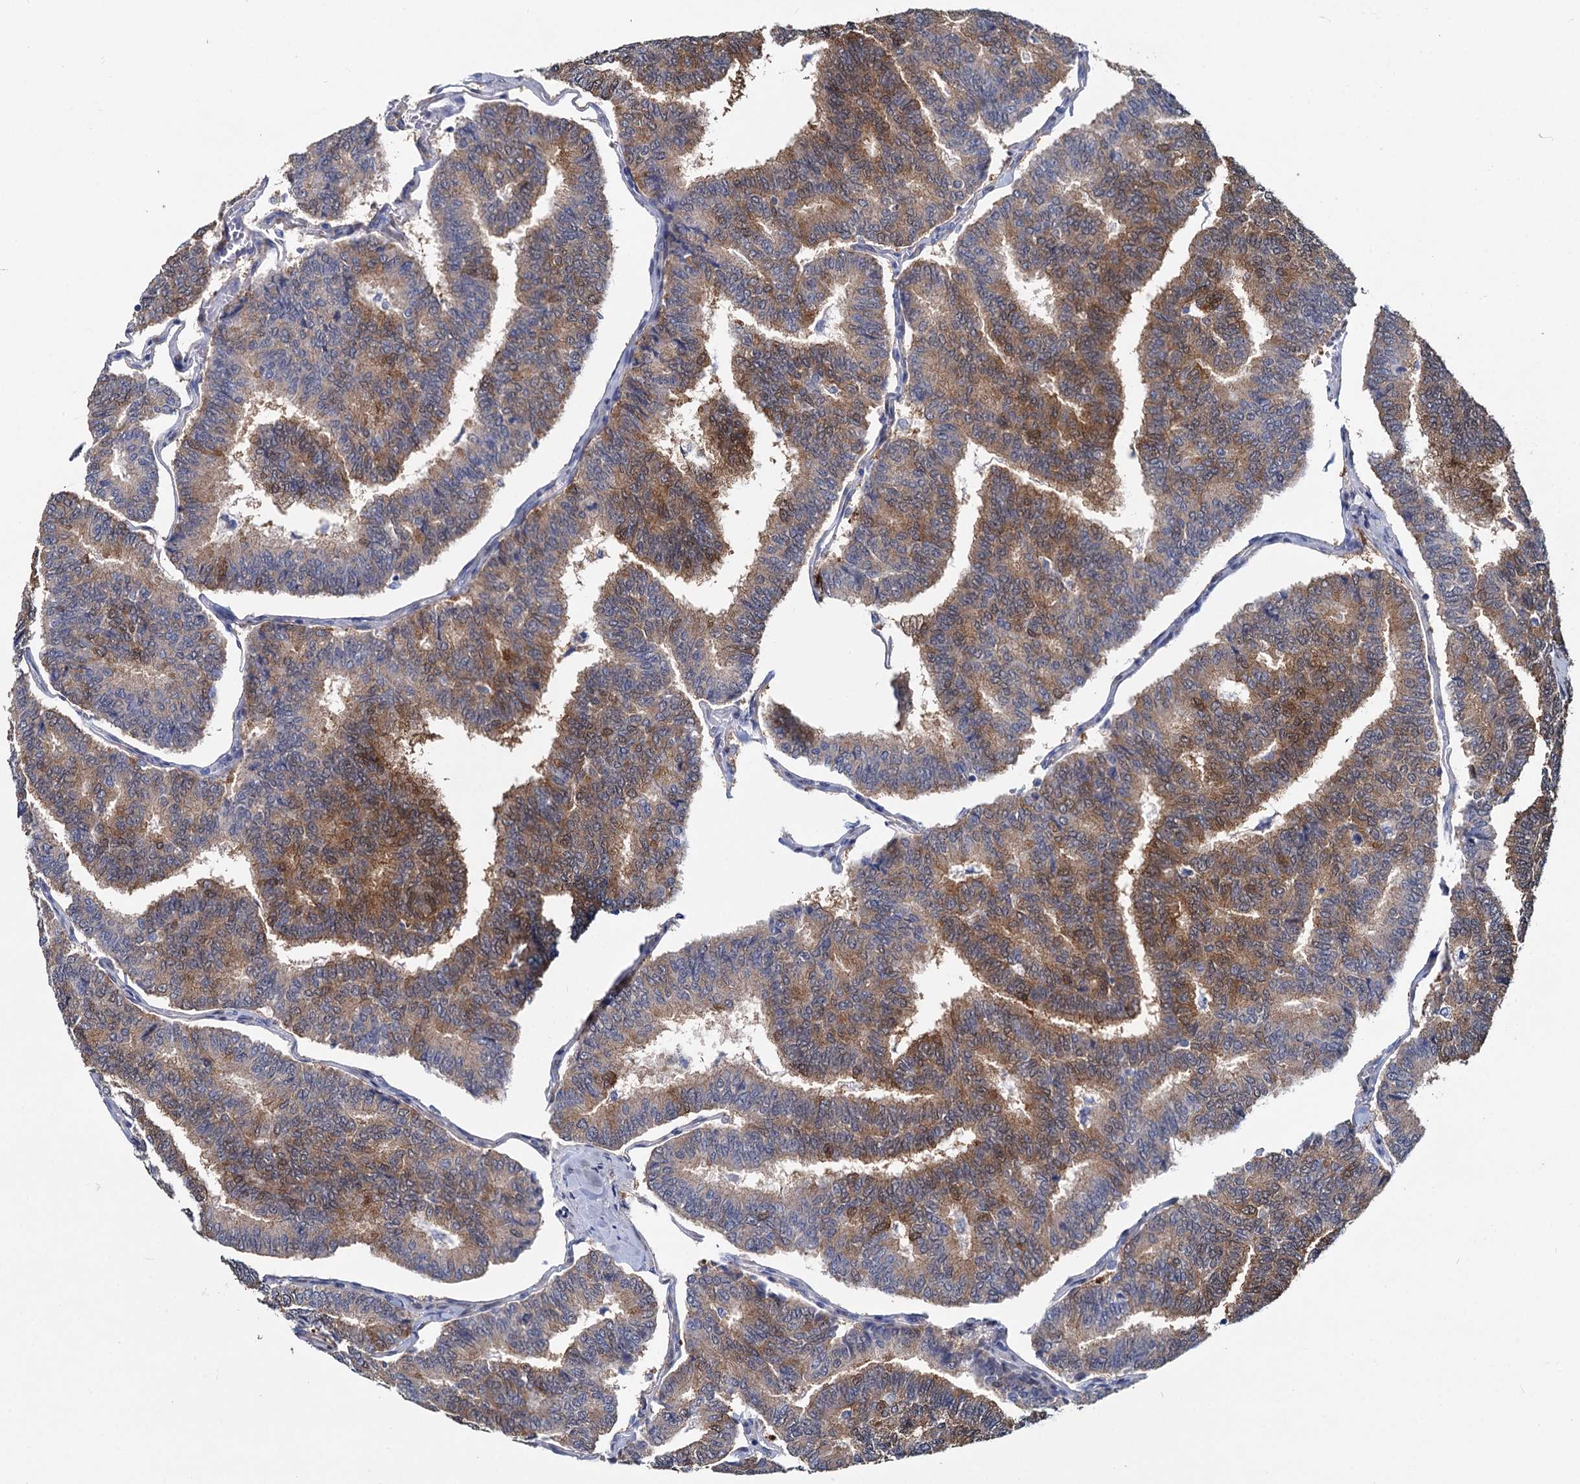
{"staining": {"intensity": "moderate", "quantity": ">75%", "location": "cytoplasmic/membranous"}, "tissue": "thyroid cancer", "cell_type": "Tumor cells", "image_type": "cancer", "snomed": [{"axis": "morphology", "description": "Papillary adenocarcinoma, NOS"}, {"axis": "topography", "description": "Thyroid gland"}], "caption": "Protein expression analysis of human thyroid papillary adenocarcinoma reveals moderate cytoplasmic/membranous staining in about >75% of tumor cells.", "gene": "GSTM3", "patient": {"sex": "female", "age": 35}}